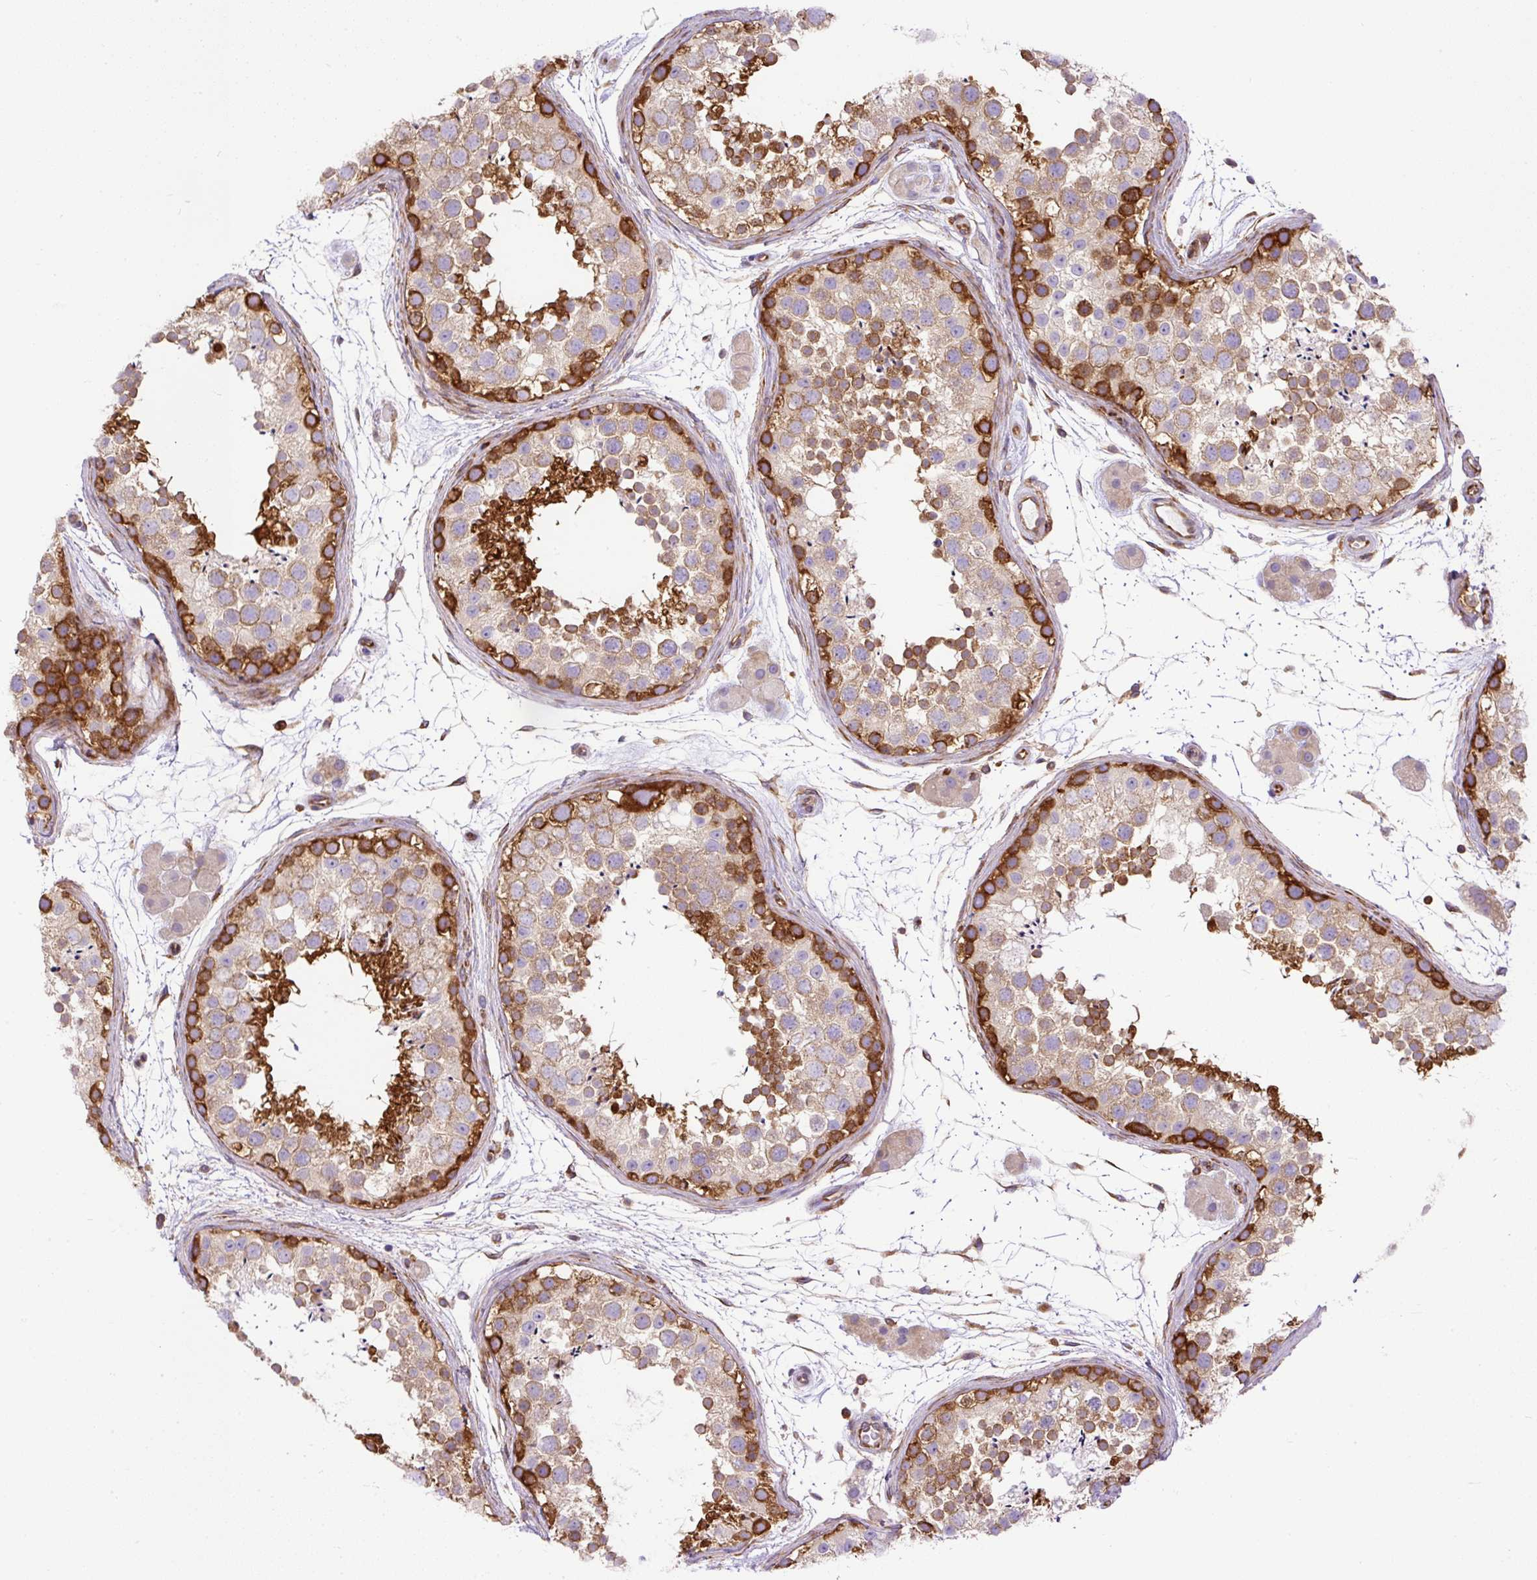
{"staining": {"intensity": "strong", "quantity": "25%-75%", "location": "cytoplasmic/membranous"}, "tissue": "testis", "cell_type": "Cells in seminiferous ducts", "image_type": "normal", "snomed": [{"axis": "morphology", "description": "Normal tissue, NOS"}, {"axis": "topography", "description": "Testis"}], "caption": "Human testis stained with a brown dye shows strong cytoplasmic/membranous positive expression in about 25%-75% of cells in seminiferous ducts.", "gene": "MAP1S", "patient": {"sex": "male", "age": 41}}